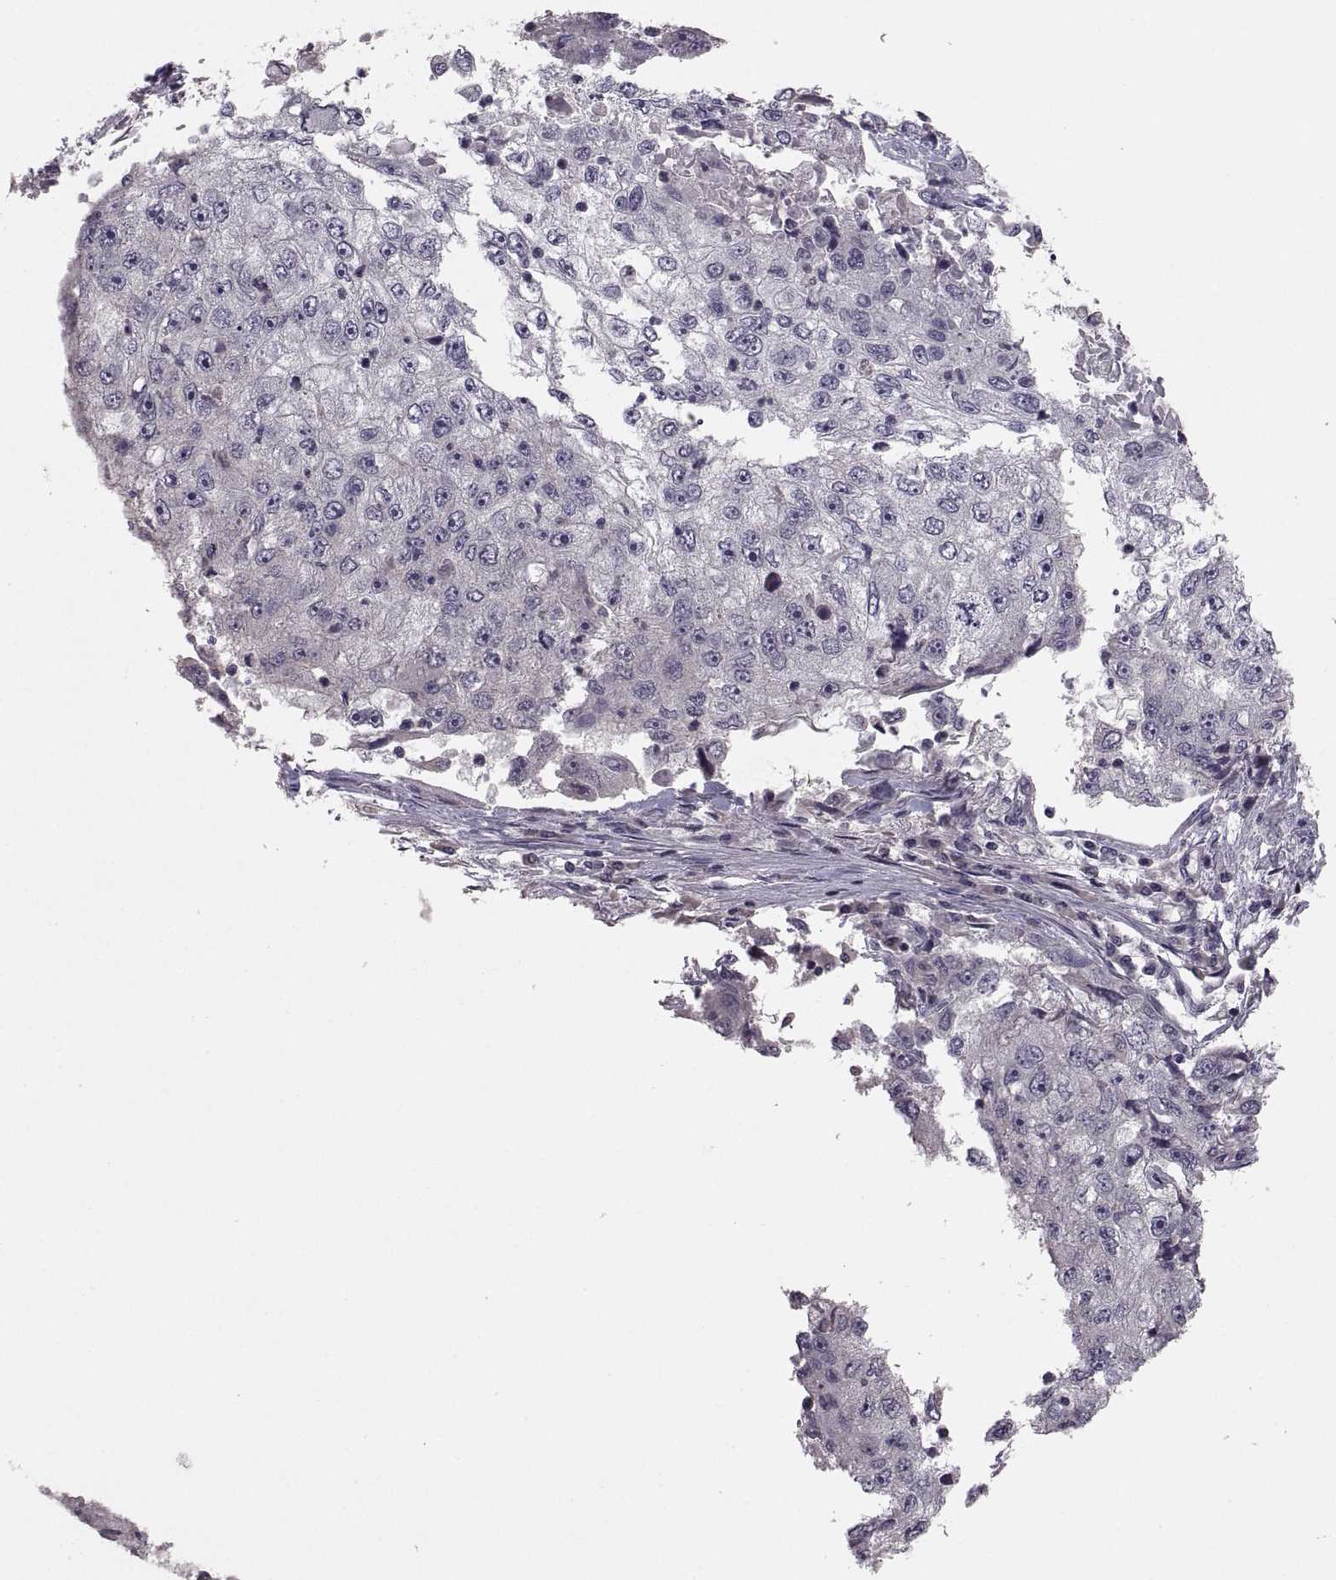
{"staining": {"intensity": "negative", "quantity": "none", "location": "none"}, "tissue": "cervical cancer", "cell_type": "Tumor cells", "image_type": "cancer", "snomed": [{"axis": "morphology", "description": "Squamous cell carcinoma, NOS"}, {"axis": "topography", "description": "Cervix"}], "caption": "High magnification brightfield microscopy of squamous cell carcinoma (cervical) stained with DAB (3,3'-diaminobenzidine) (brown) and counterstained with hematoxylin (blue): tumor cells show no significant positivity. The staining was performed using DAB (3,3'-diaminobenzidine) to visualize the protein expression in brown, while the nuclei were stained in blue with hematoxylin (Magnification: 20x).", "gene": "PAX2", "patient": {"sex": "female", "age": 36}}